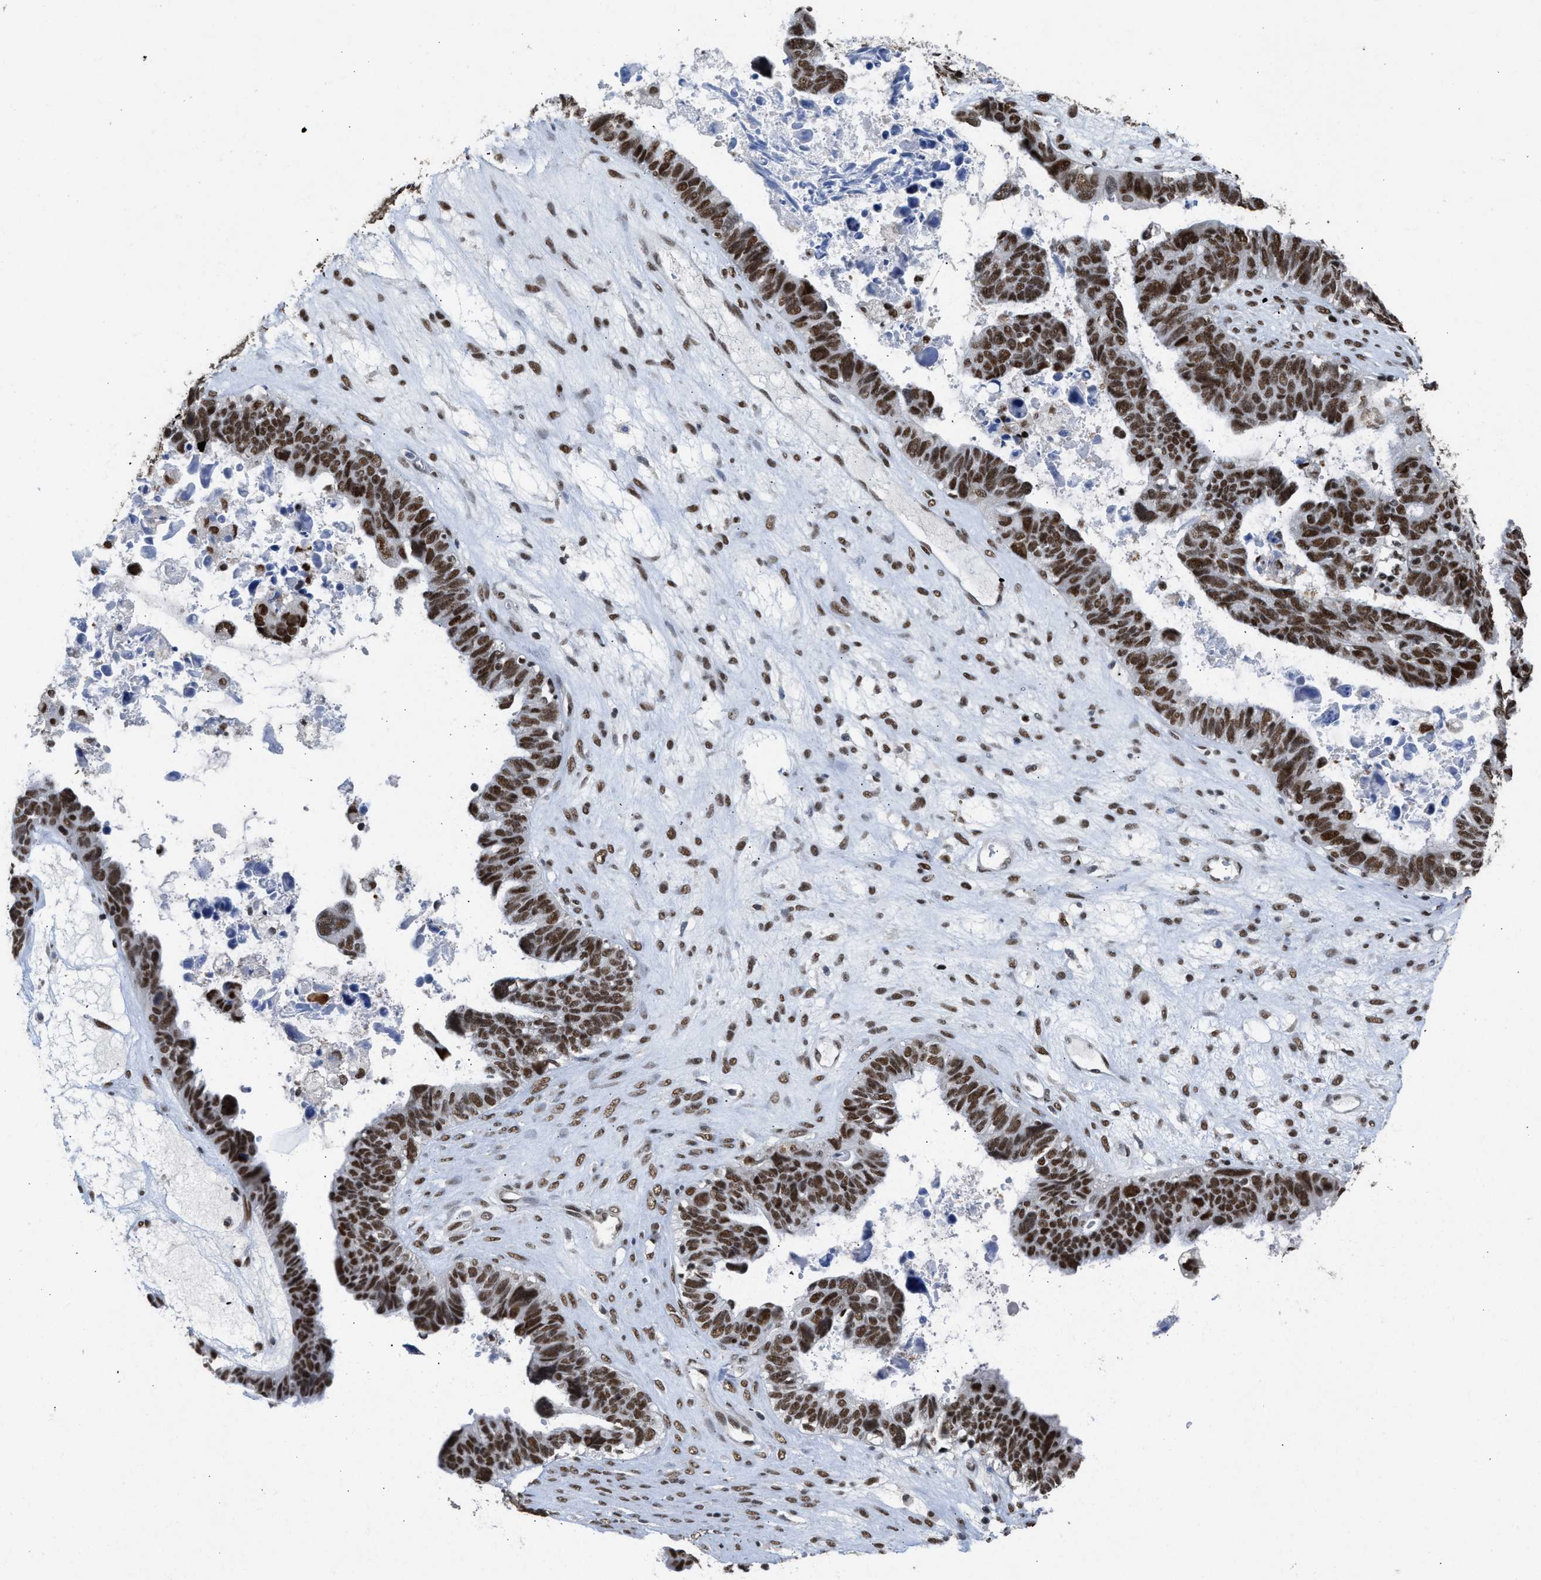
{"staining": {"intensity": "strong", "quantity": ">75%", "location": "nuclear"}, "tissue": "ovarian cancer", "cell_type": "Tumor cells", "image_type": "cancer", "snomed": [{"axis": "morphology", "description": "Cystadenocarcinoma, serous, NOS"}, {"axis": "topography", "description": "Ovary"}], "caption": "Strong nuclear expression for a protein is seen in about >75% of tumor cells of ovarian cancer using immunohistochemistry.", "gene": "SCAF4", "patient": {"sex": "female", "age": 79}}